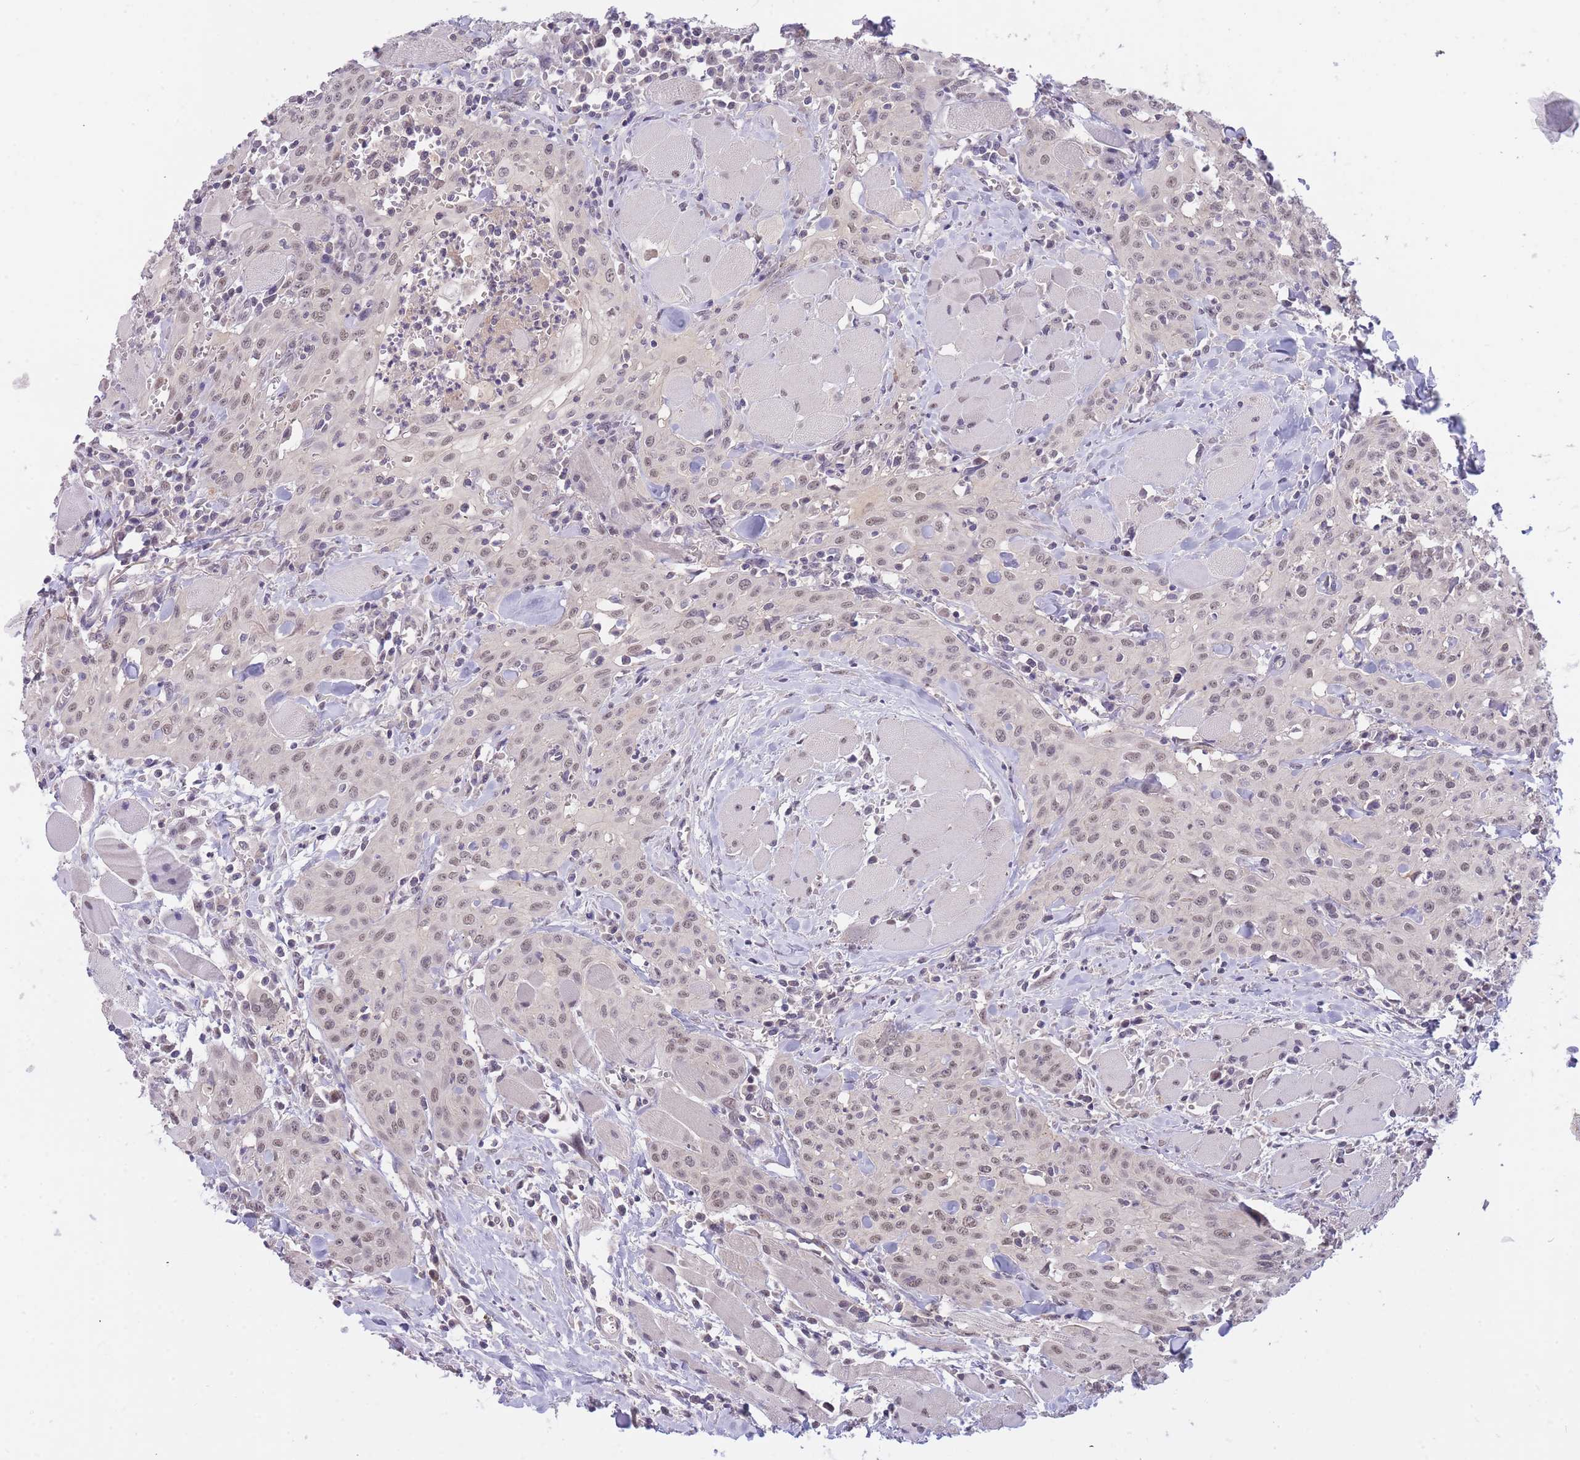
{"staining": {"intensity": "weak", "quantity": ">75%", "location": "nuclear"}, "tissue": "head and neck cancer", "cell_type": "Tumor cells", "image_type": "cancer", "snomed": [{"axis": "morphology", "description": "Squamous cell carcinoma, NOS"}, {"axis": "topography", "description": "Oral tissue"}, {"axis": "topography", "description": "Head-Neck"}], "caption": "Protein staining demonstrates weak nuclear expression in approximately >75% of tumor cells in head and neck cancer.", "gene": "GOLGA6L25", "patient": {"sex": "female", "age": 70}}